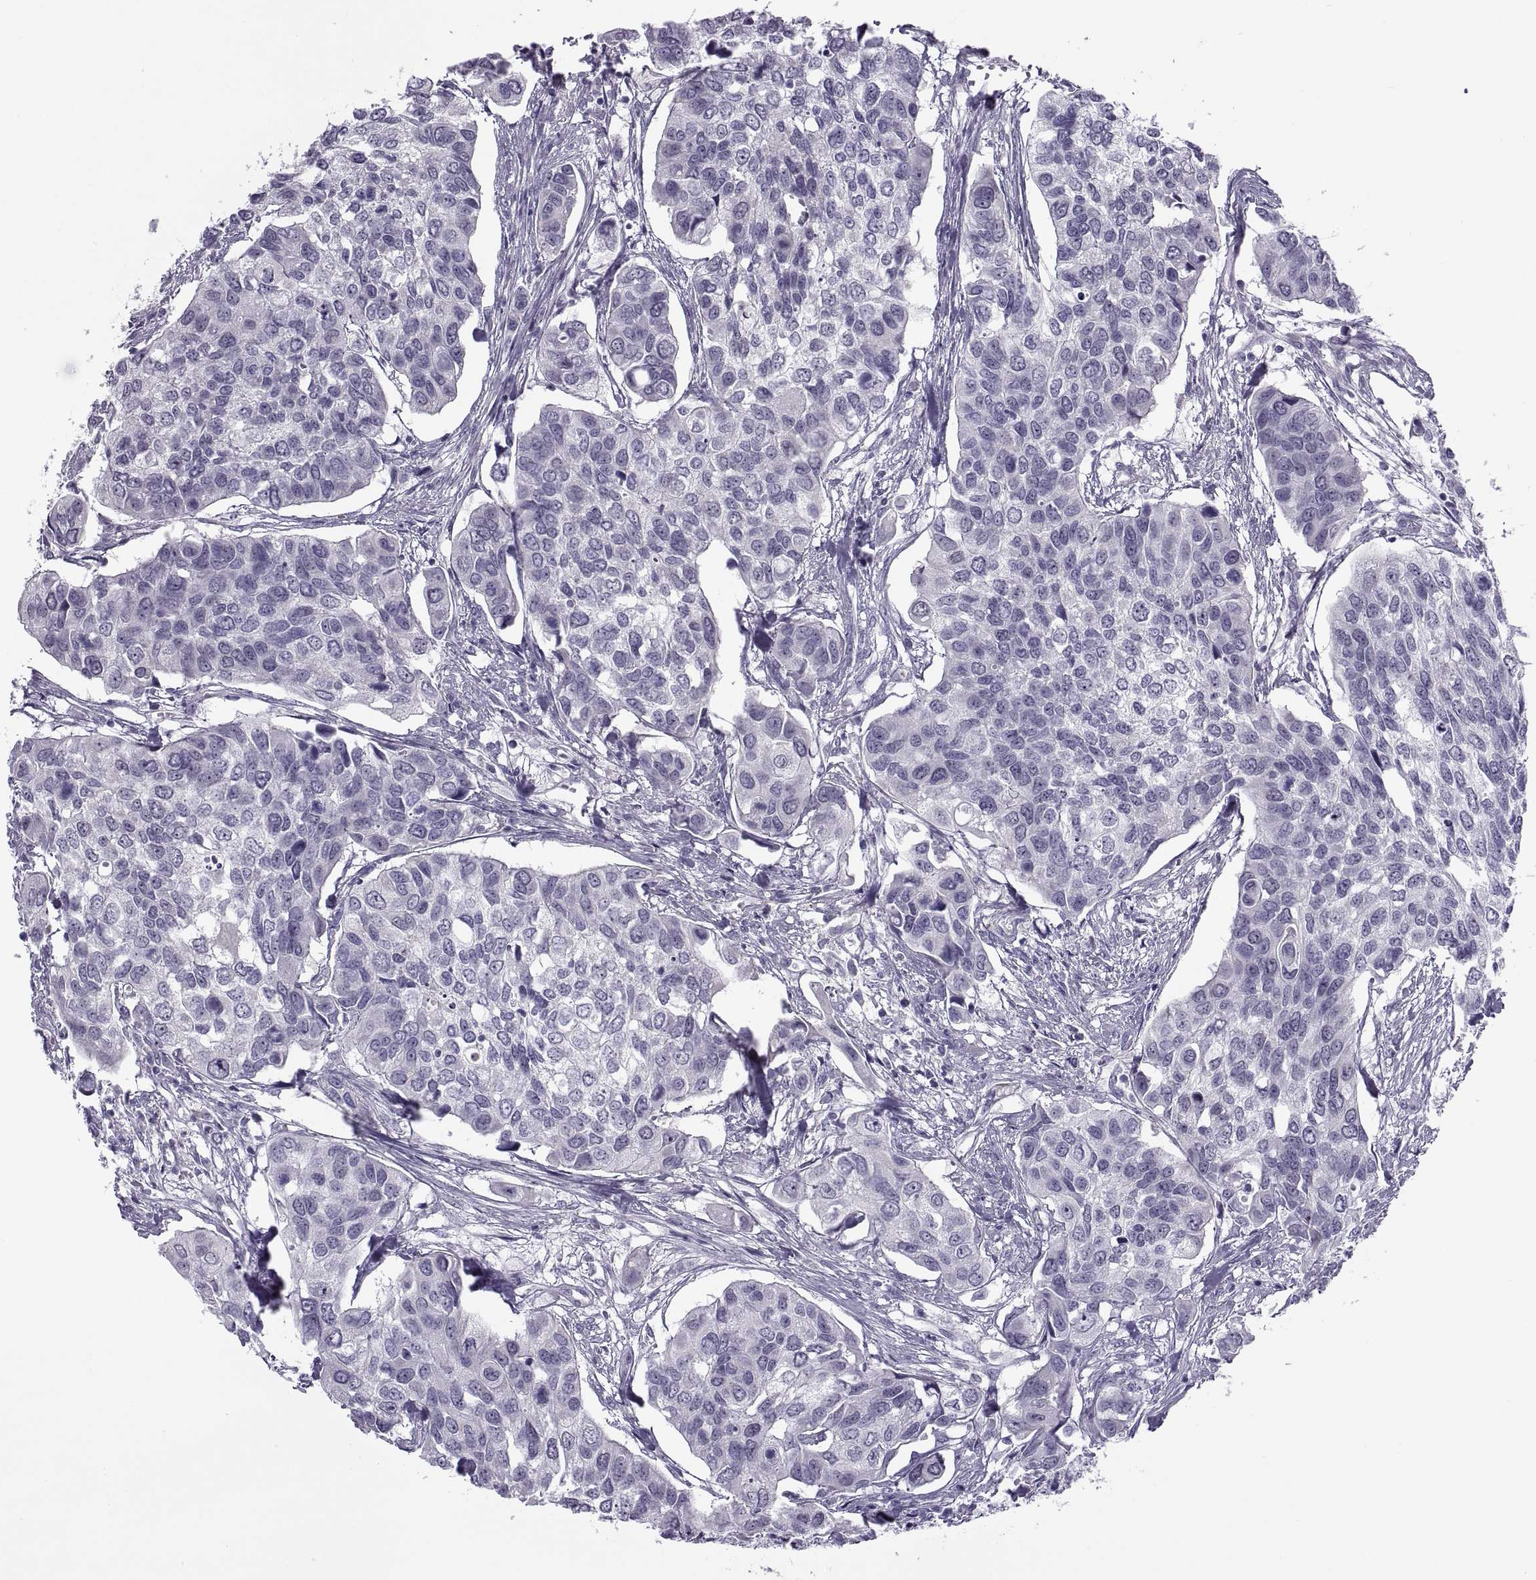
{"staining": {"intensity": "negative", "quantity": "none", "location": "none"}, "tissue": "urothelial cancer", "cell_type": "Tumor cells", "image_type": "cancer", "snomed": [{"axis": "morphology", "description": "Urothelial carcinoma, High grade"}, {"axis": "topography", "description": "Urinary bladder"}], "caption": "IHC photomicrograph of high-grade urothelial carcinoma stained for a protein (brown), which demonstrates no positivity in tumor cells. Nuclei are stained in blue.", "gene": "MAGEB1", "patient": {"sex": "male", "age": 60}}